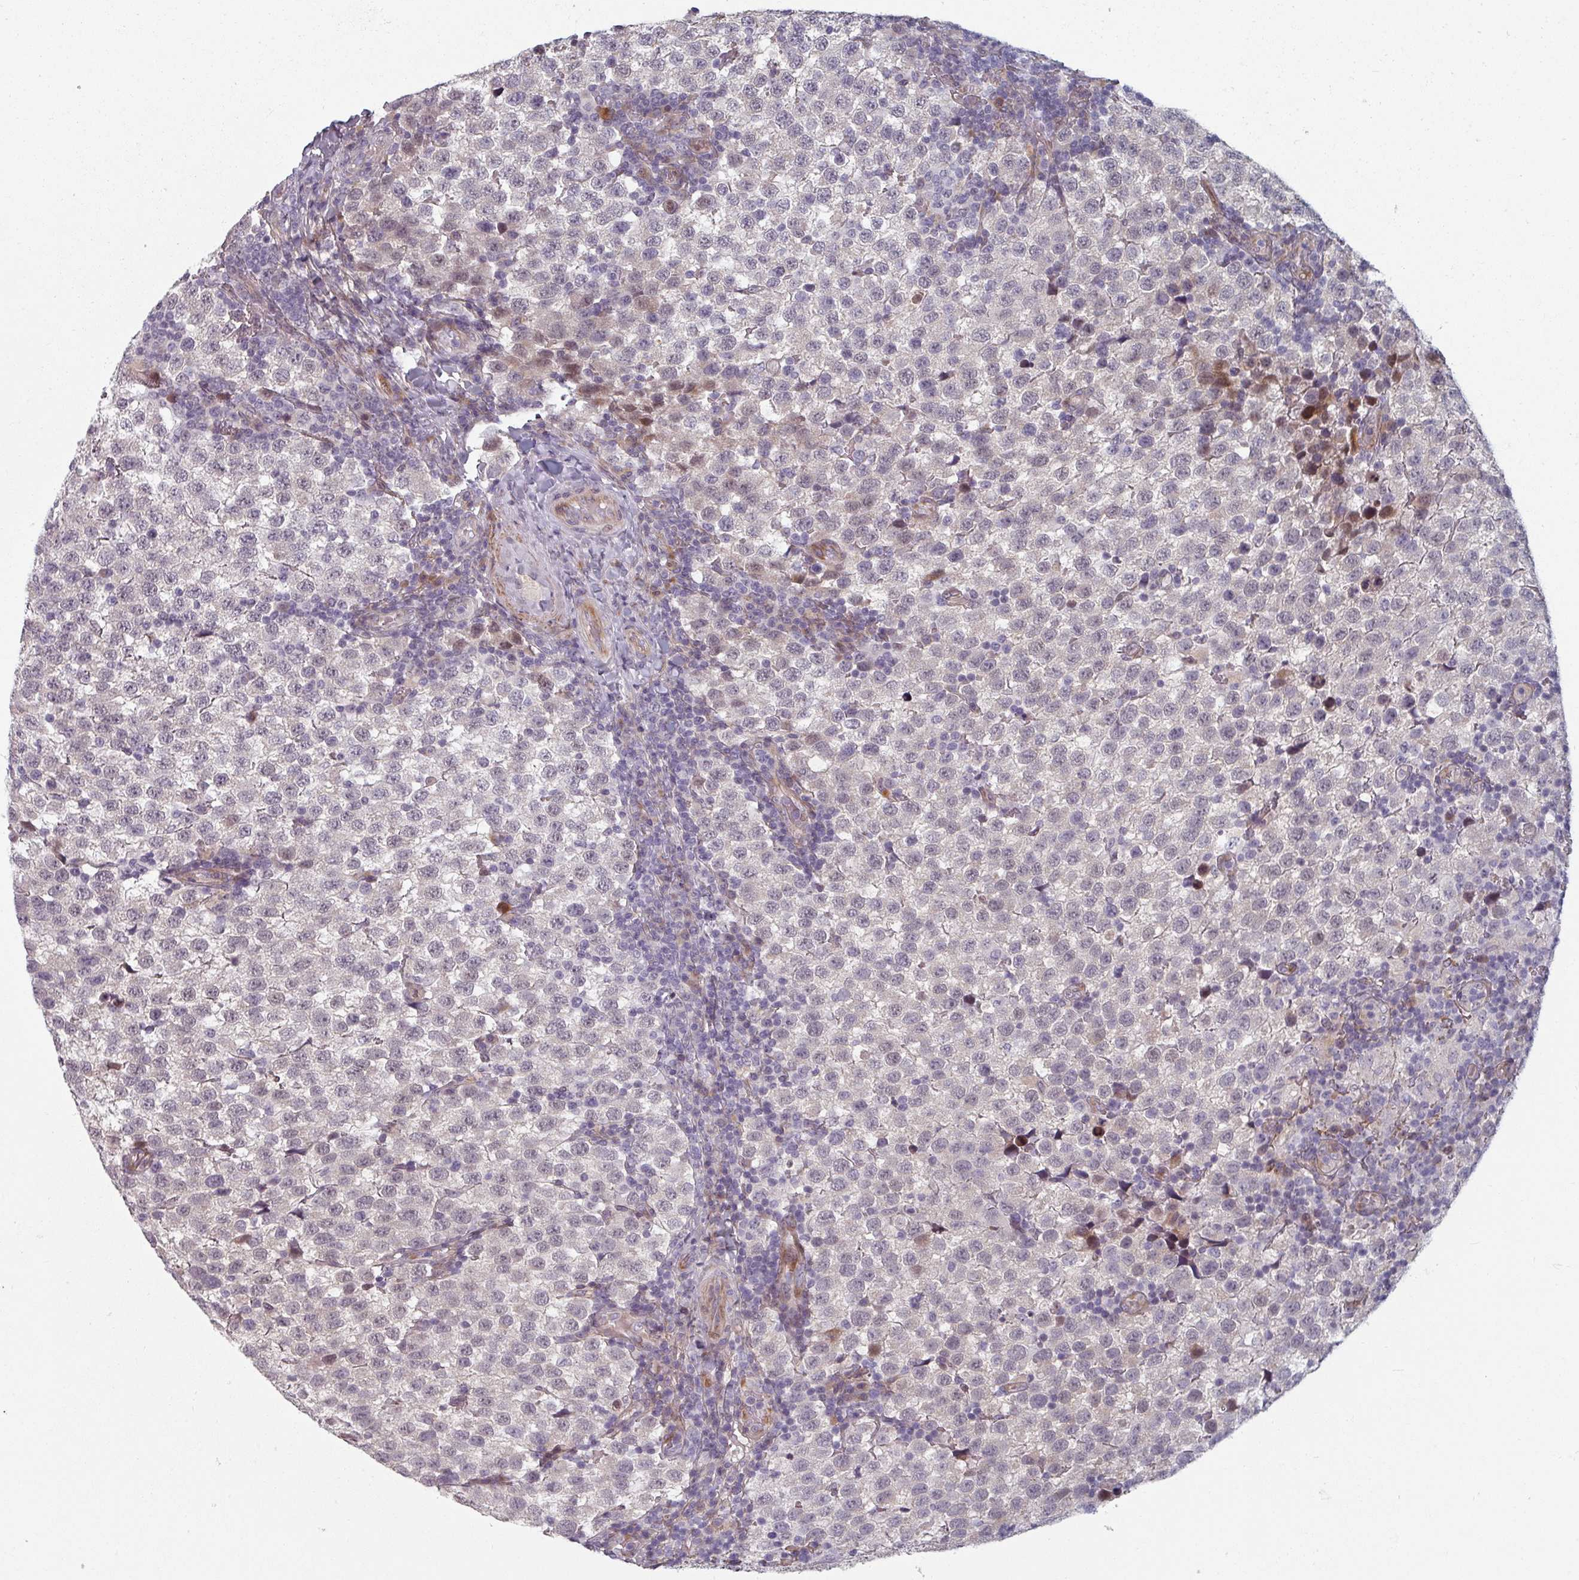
{"staining": {"intensity": "negative", "quantity": "none", "location": "none"}, "tissue": "testis cancer", "cell_type": "Tumor cells", "image_type": "cancer", "snomed": [{"axis": "morphology", "description": "Seminoma, NOS"}, {"axis": "topography", "description": "Testis"}], "caption": "Immunohistochemistry of human testis cancer (seminoma) shows no positivity in tumor cells.", "gene": "CYB5RL", "patient": {"sex": "male", "age": 34}}